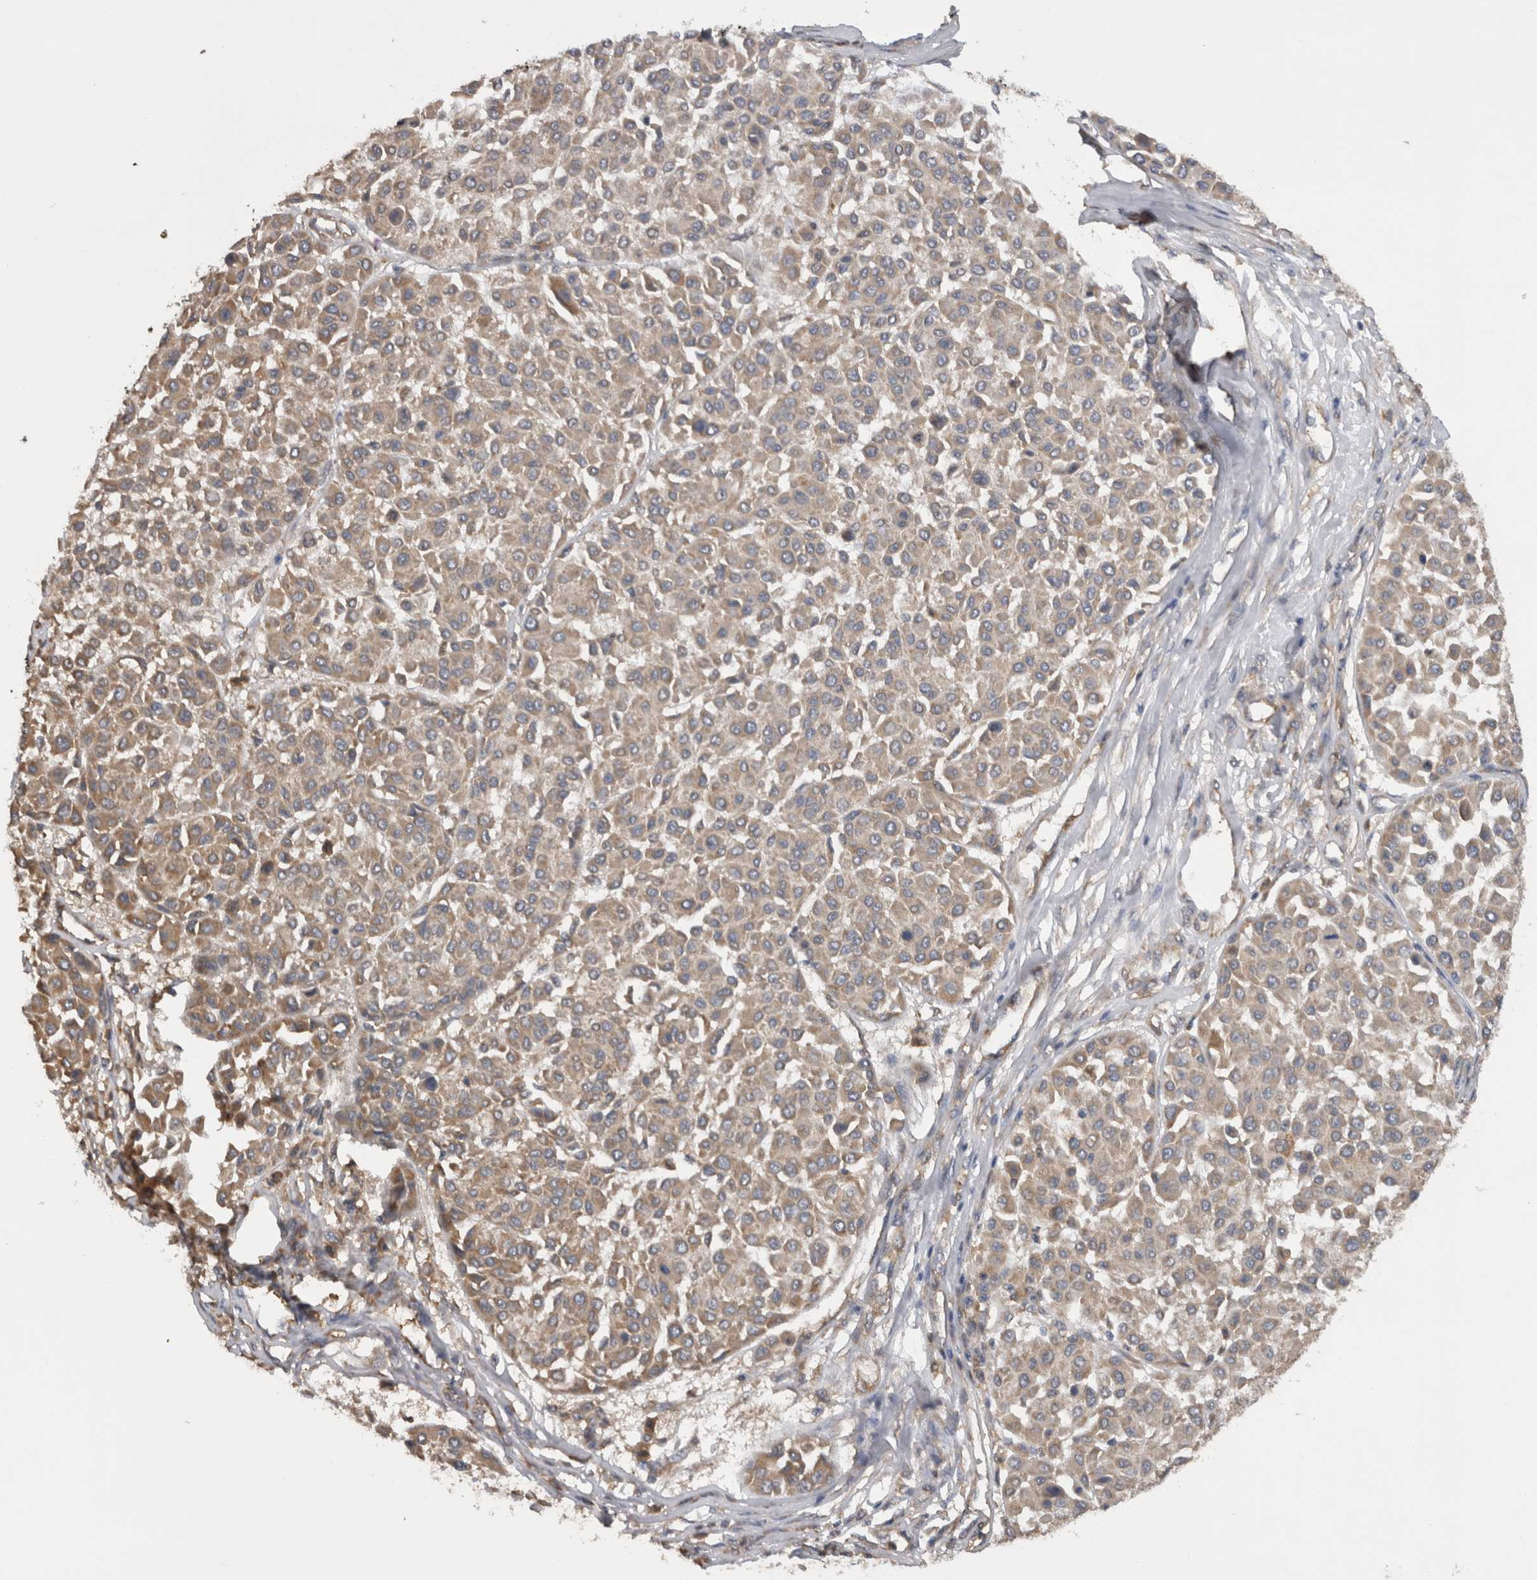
{"staining": {"intensity": "weak", "quantity": "25%-75%", "location": "cytoplasmic/membranous"}, "tissue": "melanoma", "cell_type": "Tumor cells", "image_type": "cancer", "snomed": [{"axis": "morphology", "description": "Malignant melanoma, Metastatic site"}, {"axis": "topography", "description": "Soft tissue"}], "caption": "Brown immunohistochemical staining in melanoma demonstrates weak cytoplasmic/membranous positivity in about 25%-75% of tumor cells.", "gene": "TMED7", "patient": {"sex": "male", "age": 41}}